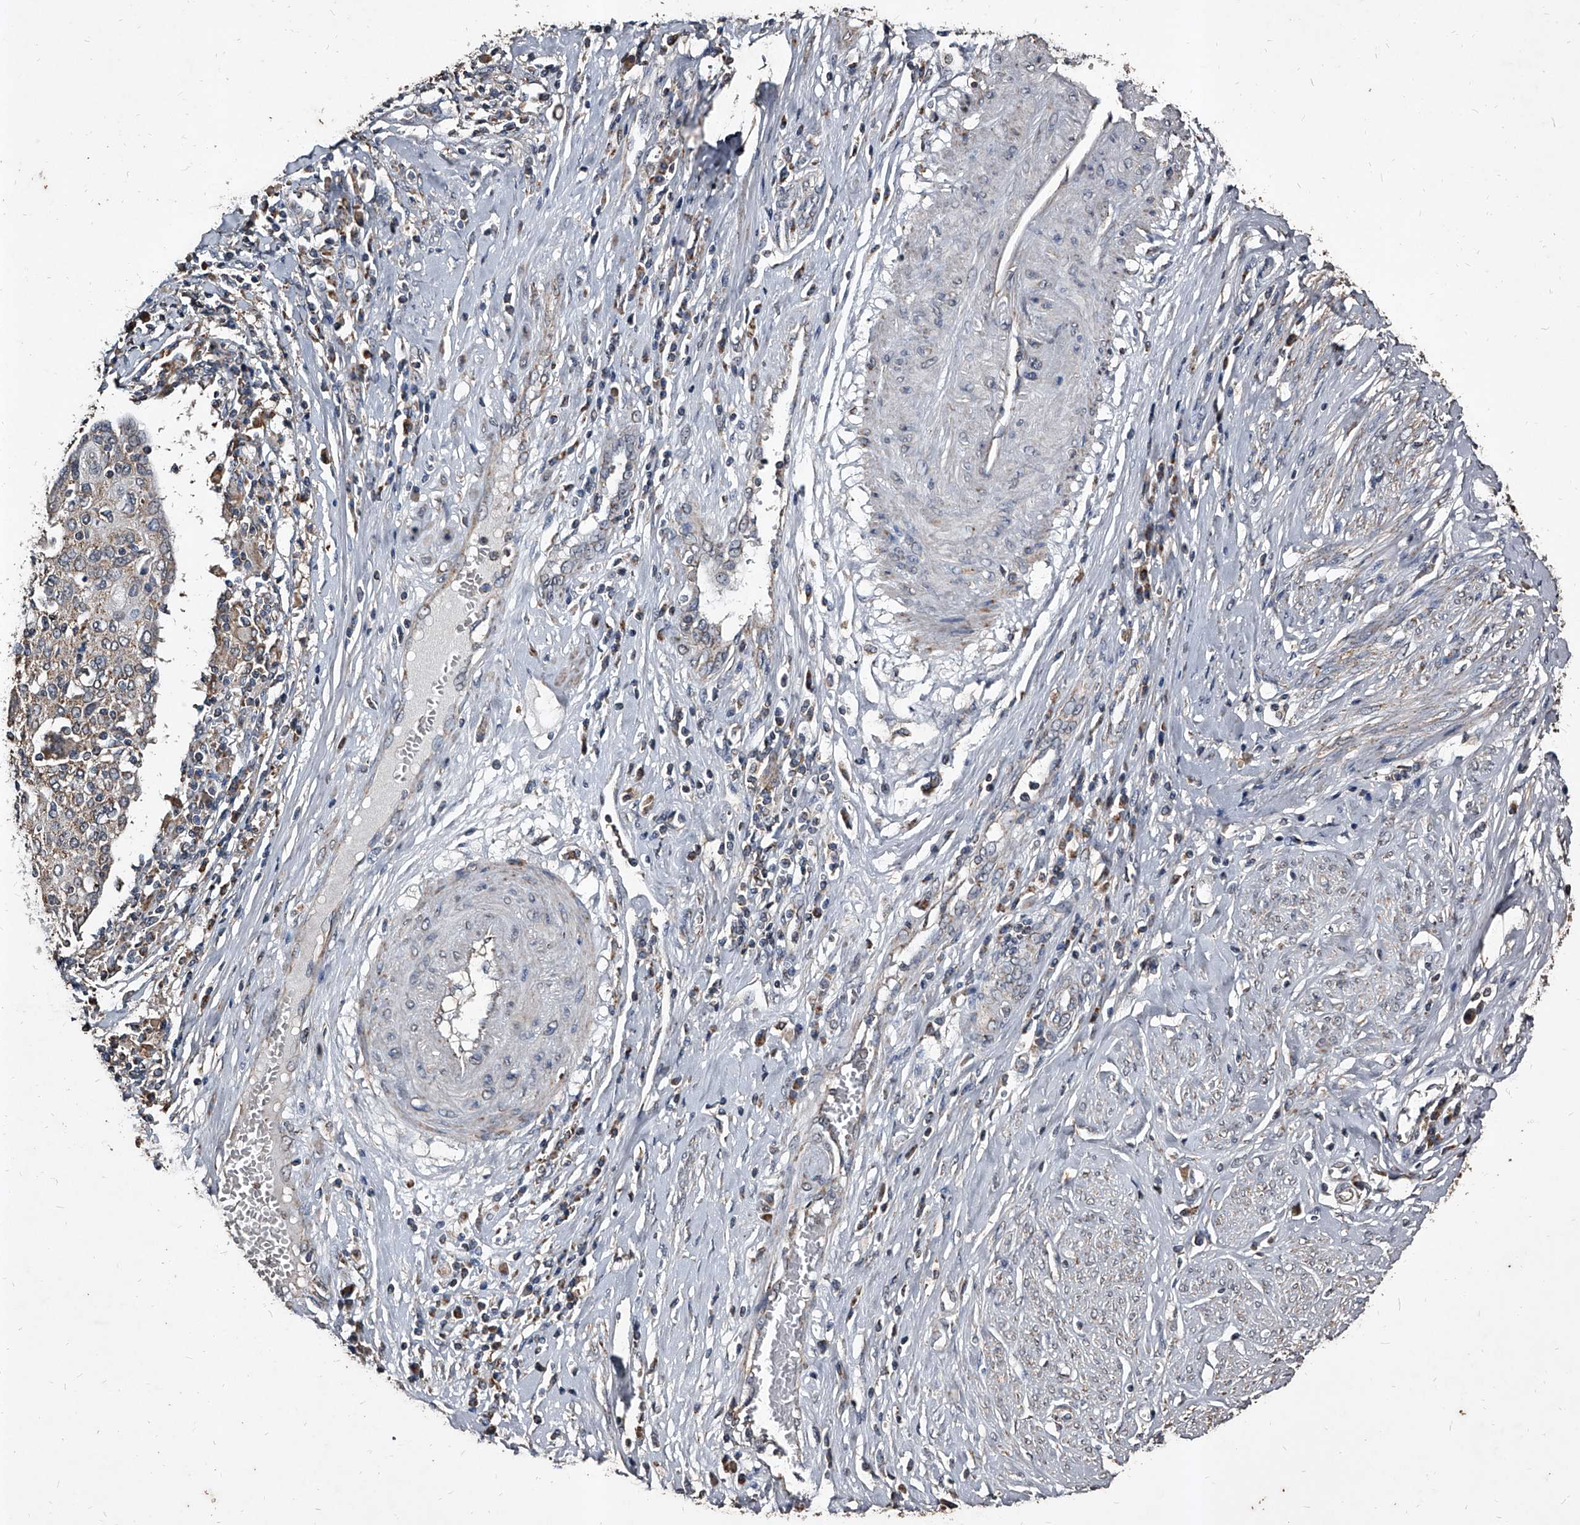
{"staining": {"intensity": "weak", "quantity": "<25%", "location": "cytoplasmic/membranous"}, "tissue": "cervical cancer", "cell_type": "Tumor cells", "image_type": "cancer", "snomed": [{"axis": "morphology", "description": "Squamous cell carcinoma, NOS"}, {"axis": "topography", "description": "Cervix"}], "caption": "IHC image of neoplastic tissue: cervical cancer stained with DAB displays no significant protein expression in tumor cells.", "gene": "GPR183", "patient": {"sex": "female", "age": 40}}